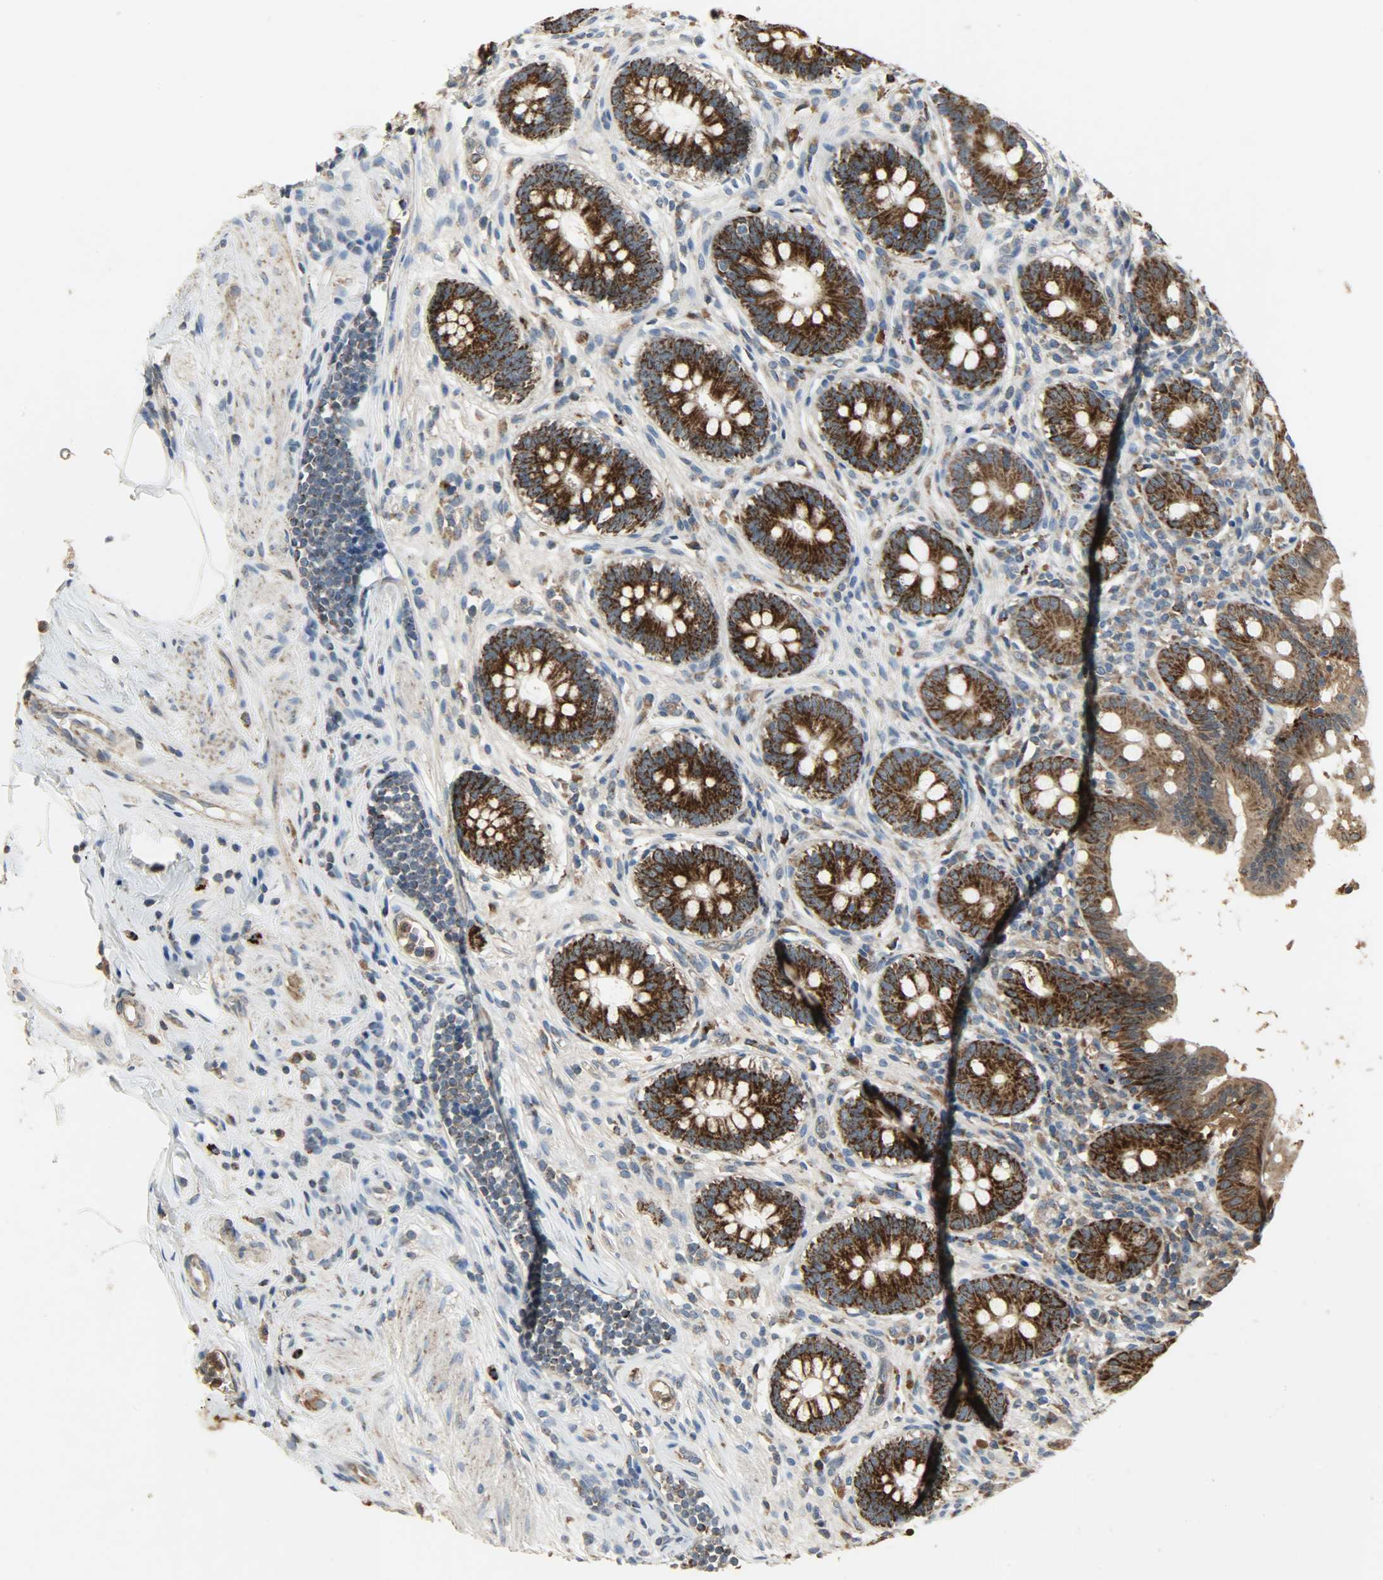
{"staining": {"intensity": "strong", "quantity": ">75%", "location": "cytoplasmic/membranous"}, "tissue": "appendix", "cell_type": "Glandular cells", "image_type": "normal", "snomed": [{"axis": "morphology", "description": "Normal tissue, NOS"}, {"axis": "topography", "description": "Appendix"}], "caption": "An immunohistochemistry (IHC) photomicrograph of unremarkable tissue is shown. Protein staining in brown highlights strong cytoplasmic/membranous positivity in appendix within glandular cells.", "gene": "AMT", "patient": {"sex": "female", "age": 50}}